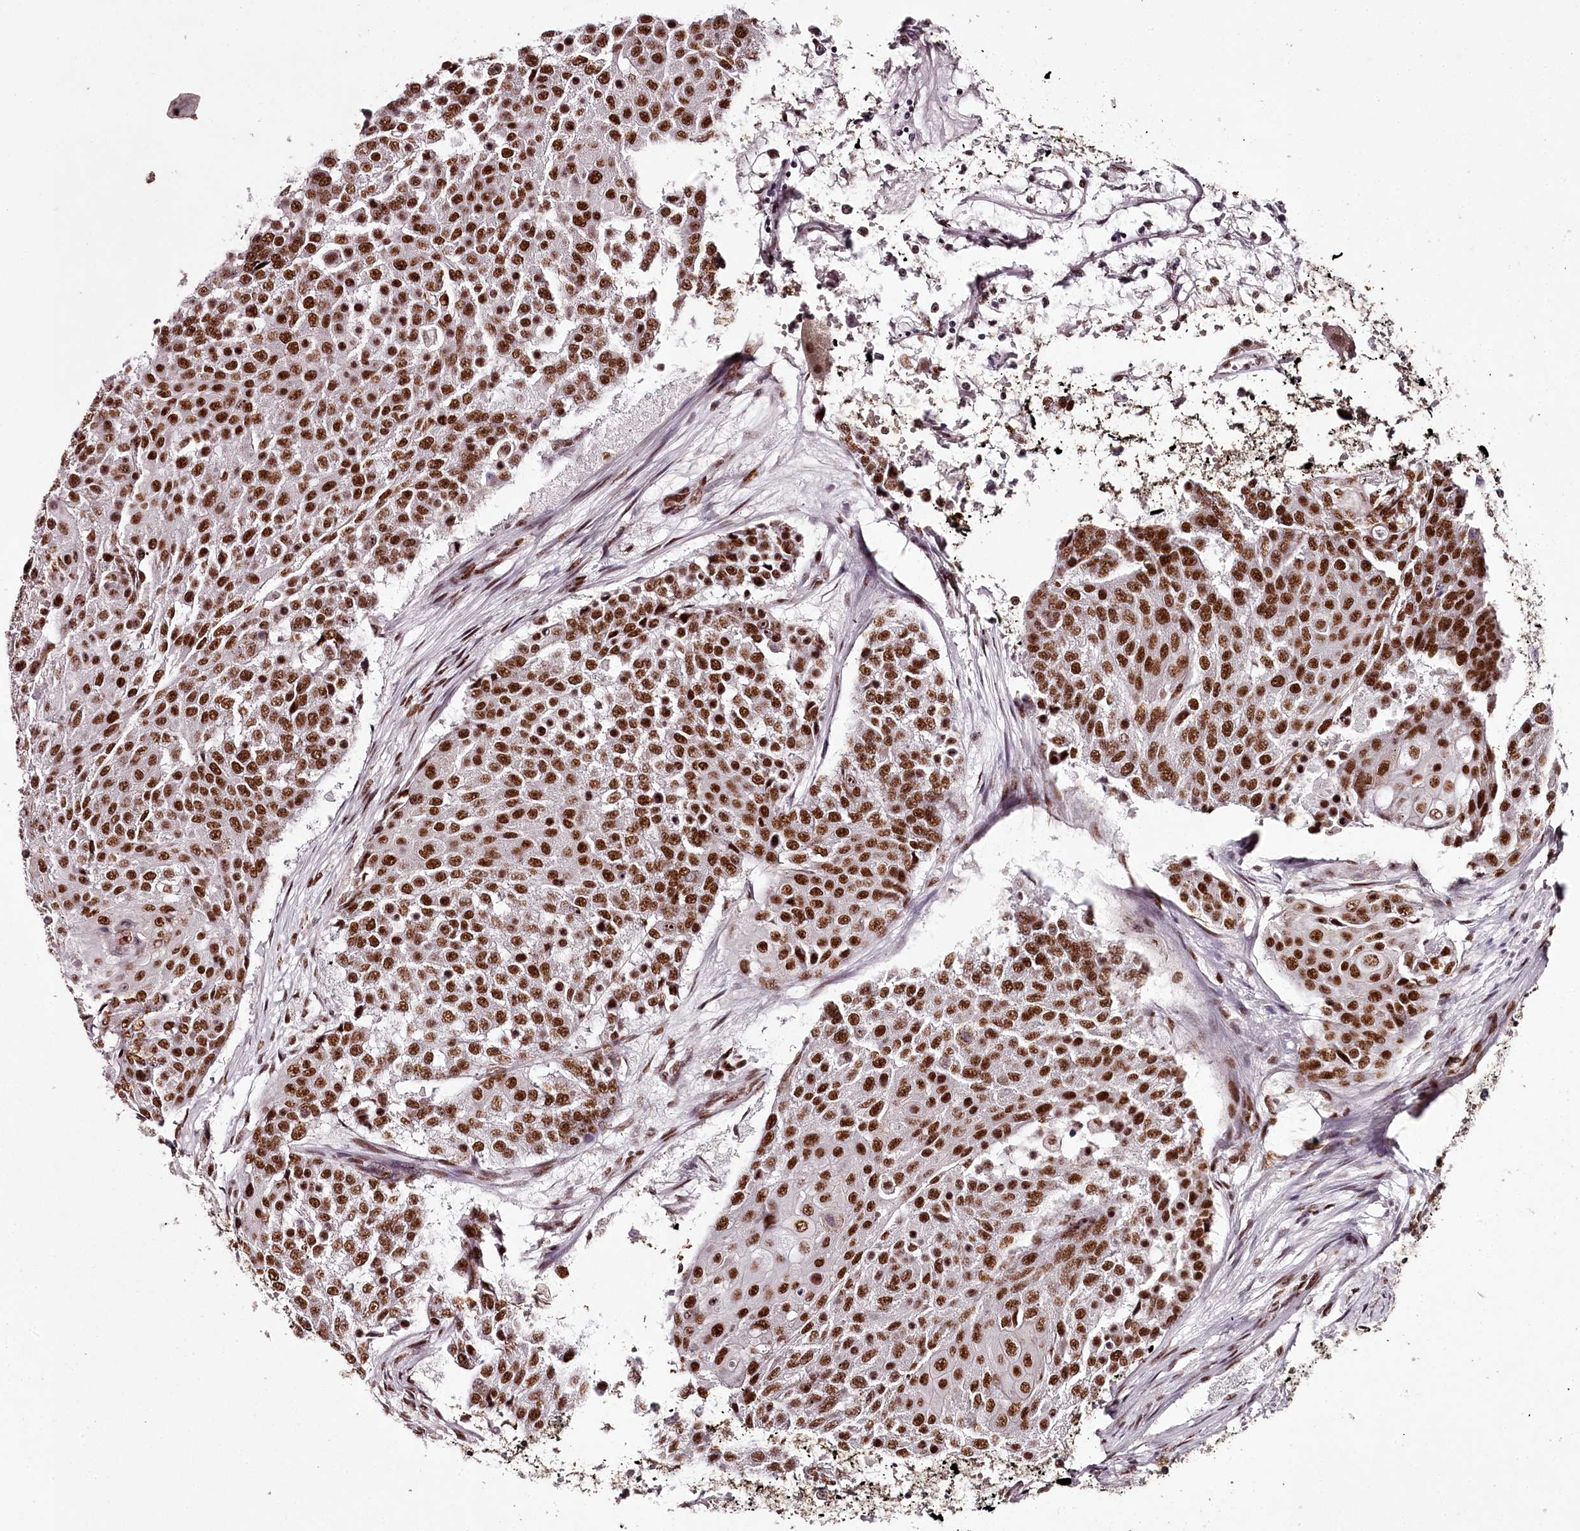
{"staining": {"intensity": "strong", "quantity": ">75%", "location": "nuclear"}, "tissue": "urothelial cancer", "cell_type": "Tumor cells", "image_type": "cancer", "snomed": [{"axis": "morphology", "description": "Urothelial carcinoma, High grade"}, {"axis": "topography", "description": "Urinary bladder"}], "caption": "DAB immunohistochemical staining of urothelial carcinoma (high-grade) demonstrates strong nuclear protein expression in about >75% of tumor cells. (DAB (3,3'-diaminobenzidine) = brown stain, brightfield microscopy at high magnification).", "gene": "PSPC1", "patient": {"sex": "female", "age": 63}}